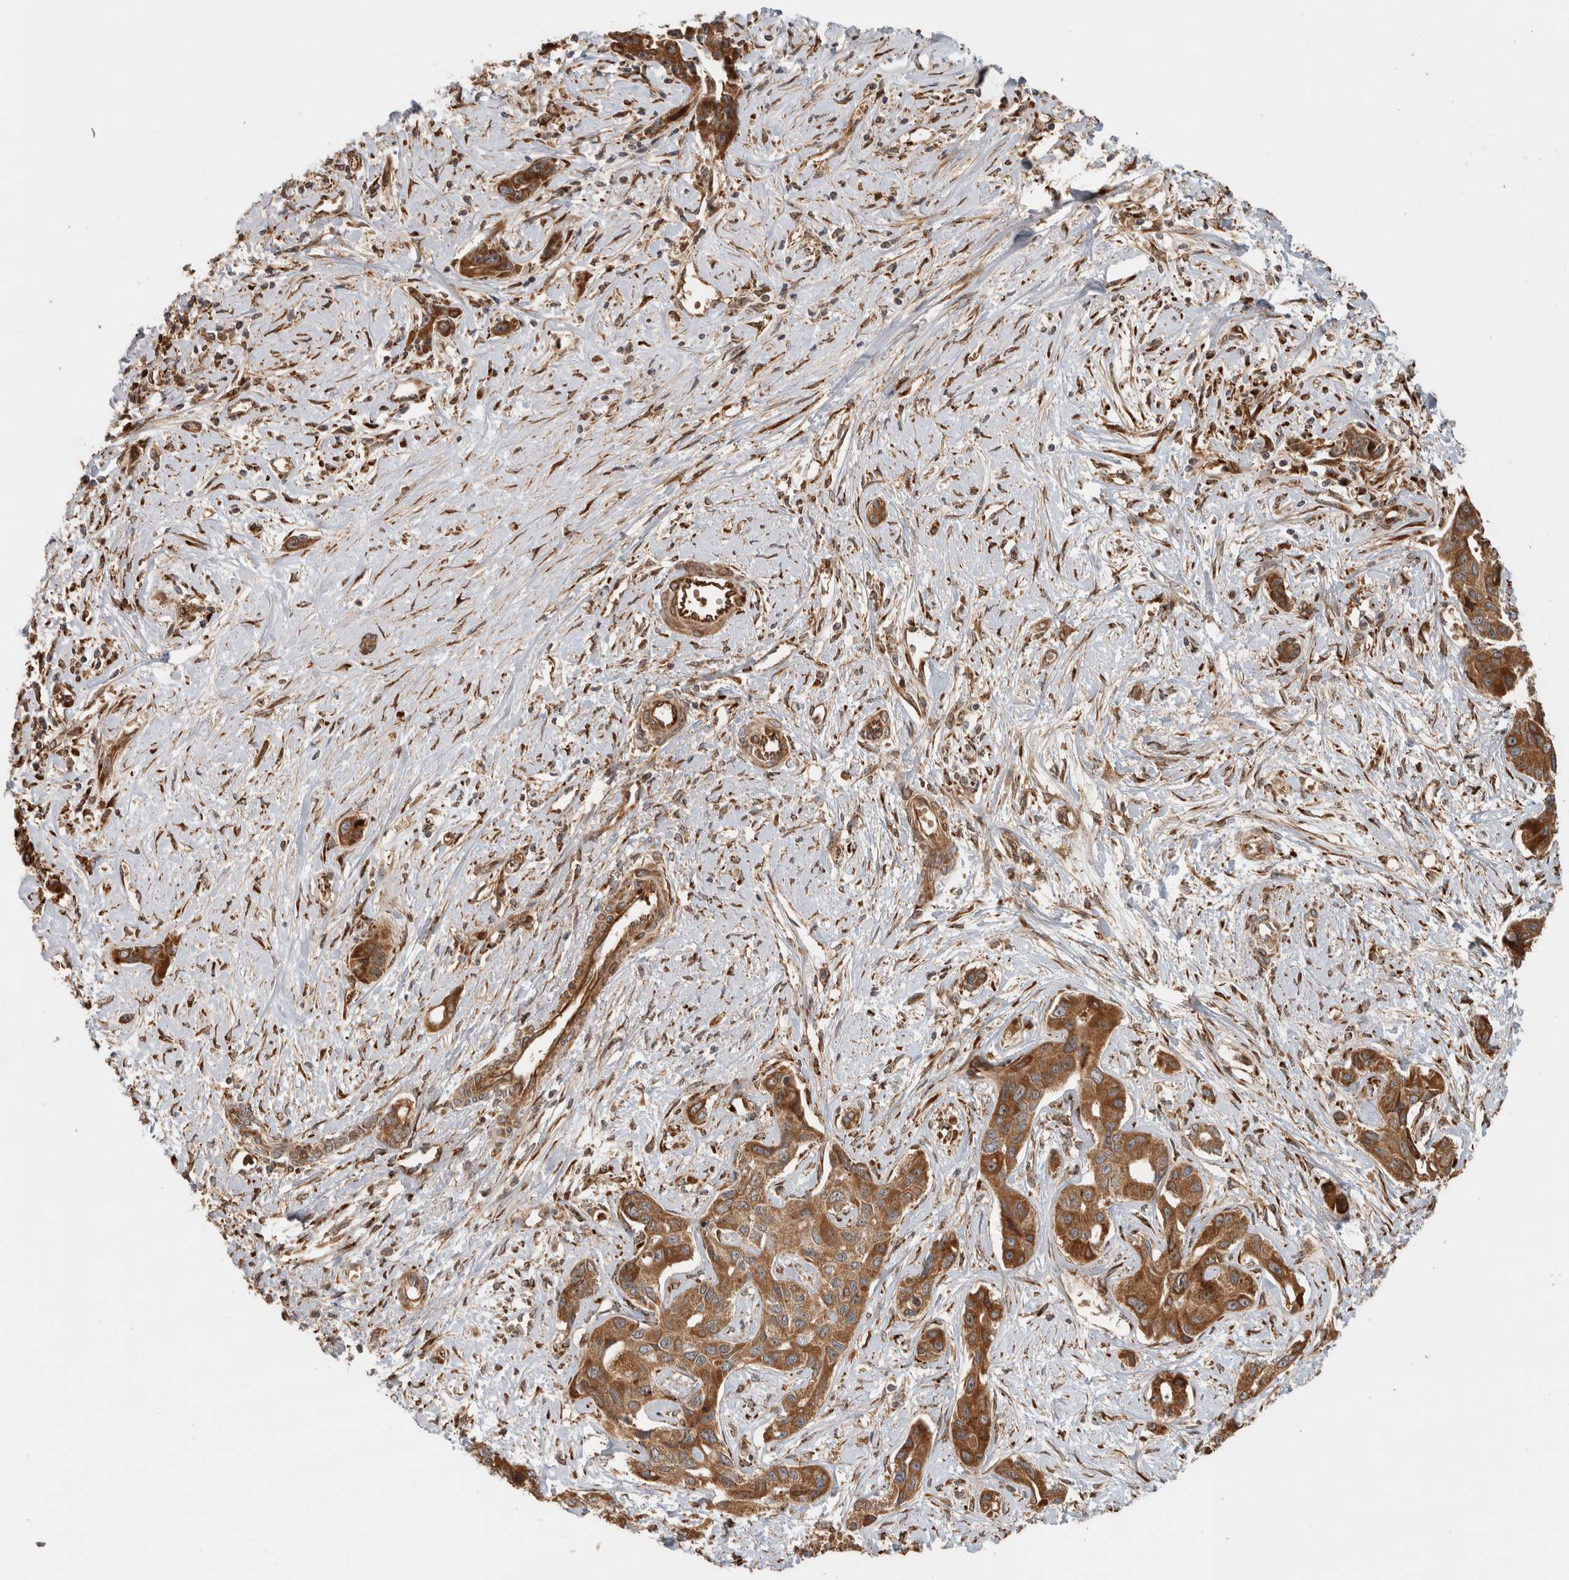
{"staining": {"intensity": "strong", "quantity": ">75%", "location": "cytoplasmic/membranous"}, "tissue": "liver cancer", "cell_type": "Tumor cells", "image_type": "cancer", "snomed": [{"axis": "morphology", "description": "Cholangiocarcinoma"}, {"axis": "topography", "description": "Liver"}], "caption": "Immunohistochemical staining of human liver cancer exhibits high levels of strong cytoplasmic/membranous positivity in approximately >75% of tumor cells.", "gene": "TUBD1", "patient": {"sex": "male", "age": 59}}